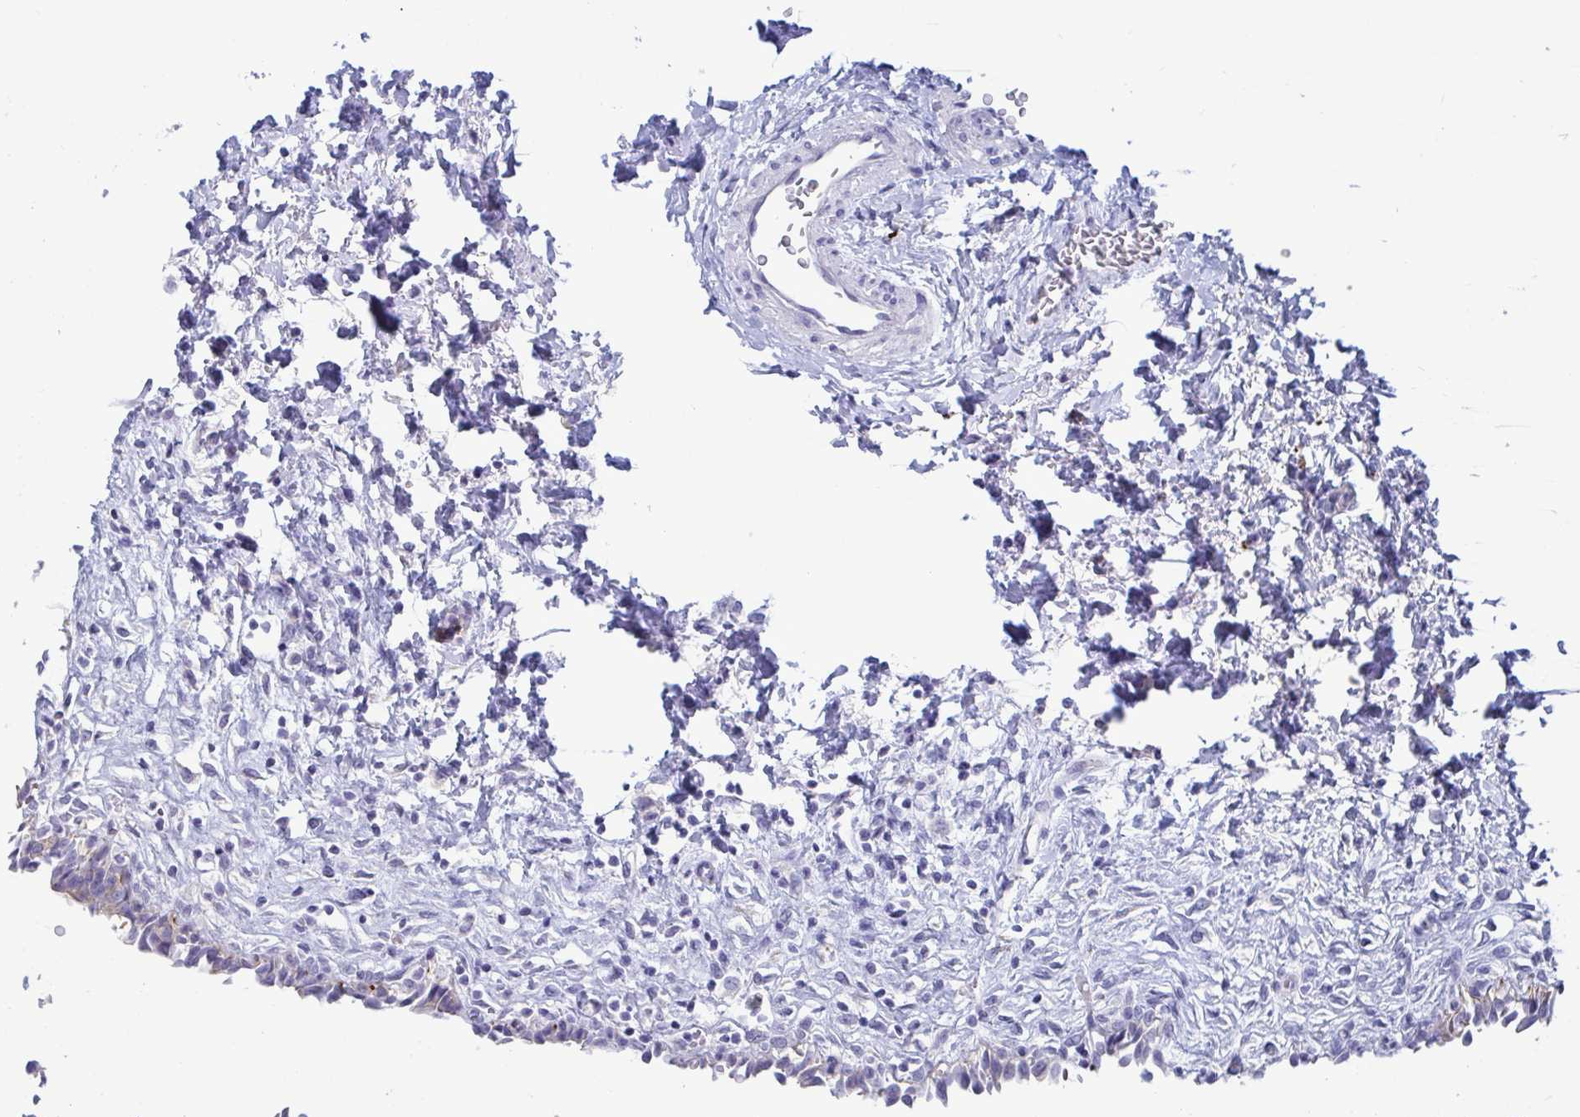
{"staining": {"intensity": "negative", "quantity": "none", "location": "none"}, "tissue": "urinary bladder", "cell_type": "Urothelial cells", "image_type": "normal", "snomed": [{"axis": "morphology", "description": "Normal tissue, NOS"}, {"axis": "topography", "description": "Urinary bladder"}], "caption": "A high-resolution photomicrograph shows IHC staining of unremarkable urinary bladder, which displays no significant staining in urothelial cells.", "gene": "TAS2R38", "patient": {"sex": "male", "age": 37}}